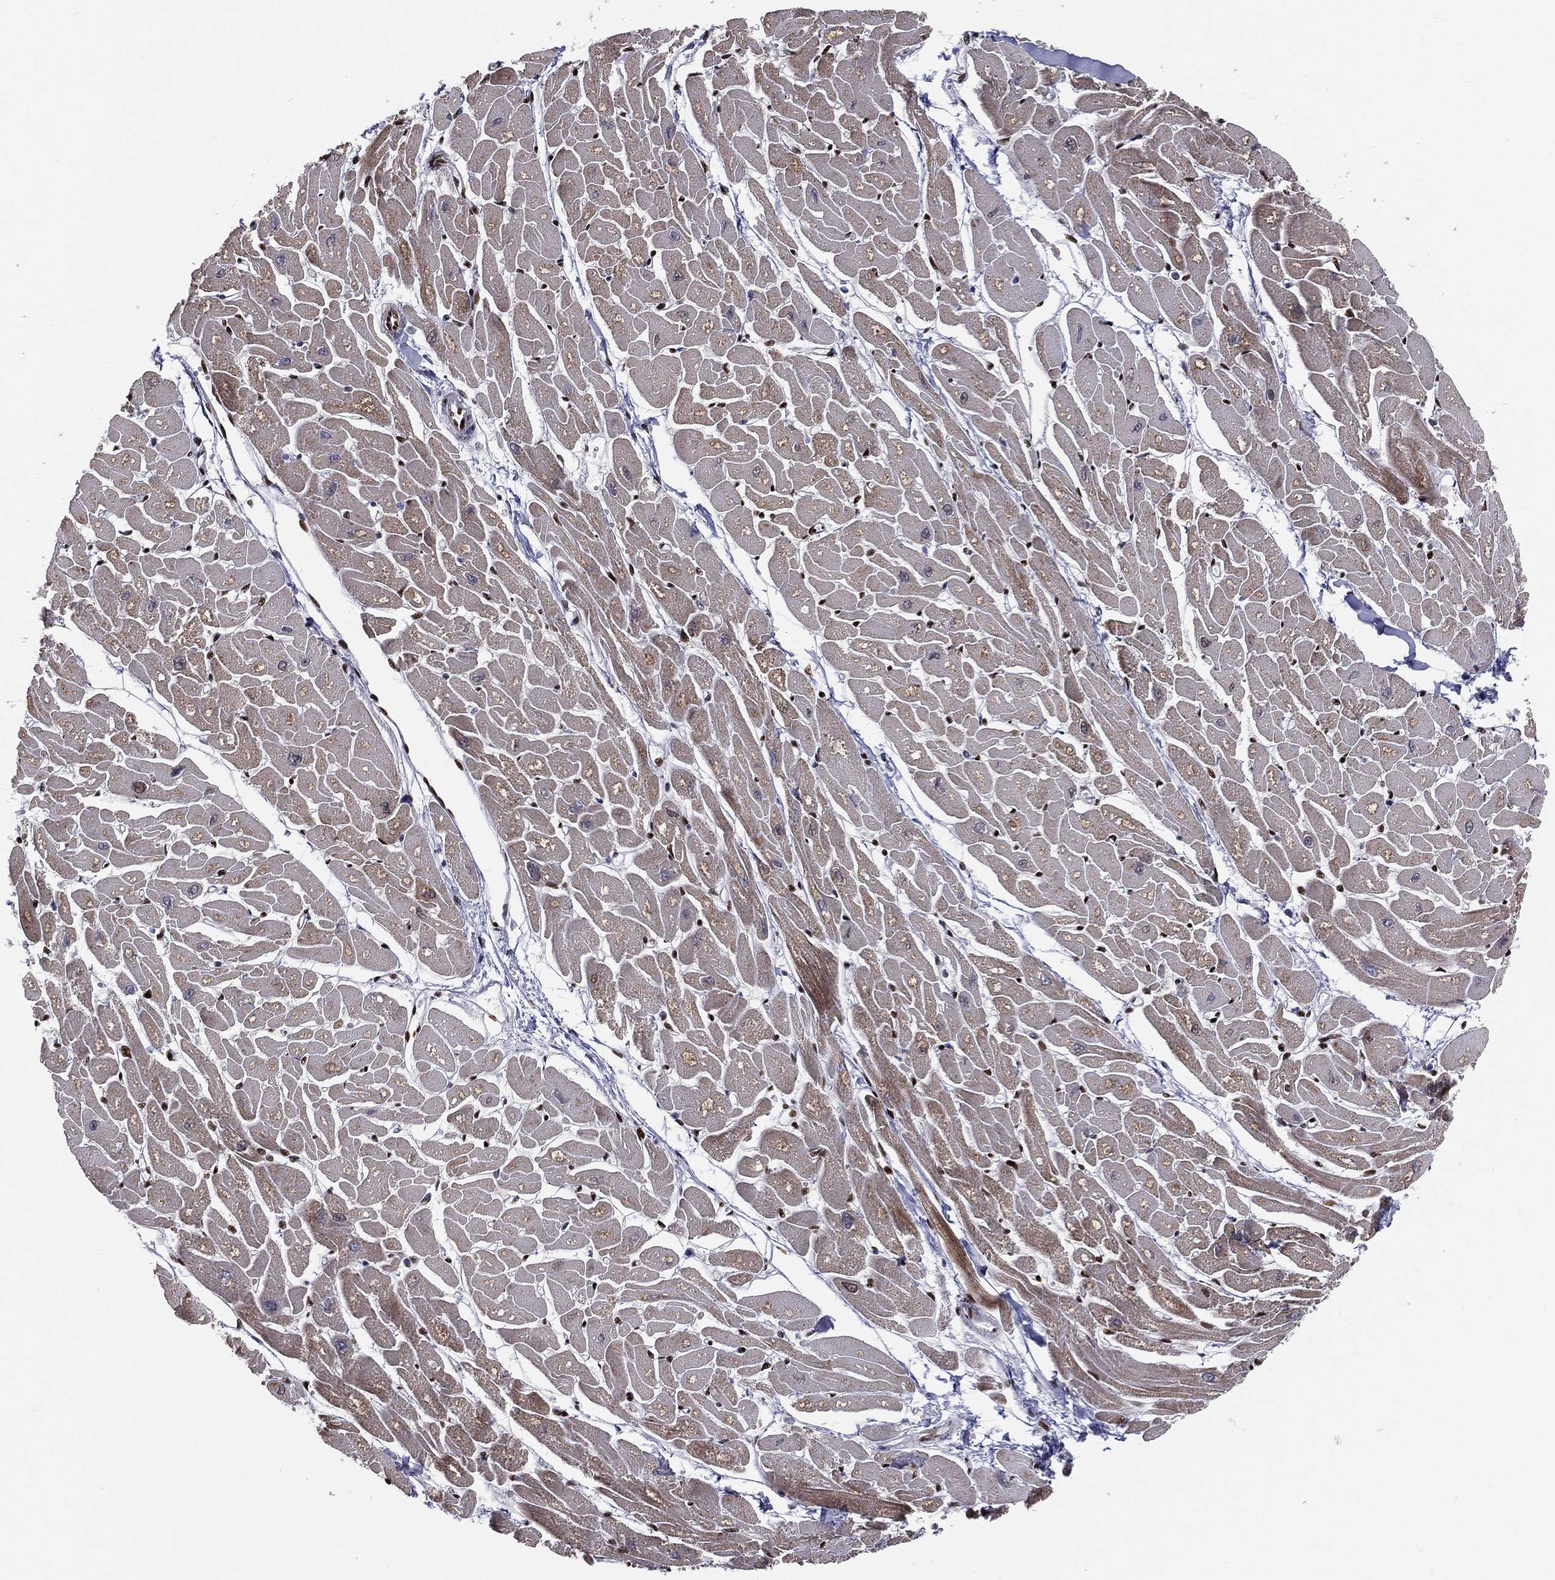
{"staining": {"intensity": "strong", "quantity": "25%-75%", "location": "cytoplasmic/membranous,nuclear"}, "tissue": "heart muscle", "cell_type": "Cardiomyocytes", "image_type": "normal", "snomed": [{"axis": "morphology", "description": "Normal tissue, NOS"}, {"axis": "topography", "description": "Heart"}], "caption": "DAB immunohistochemical staining of unremarkable heart muscle demonstrates strong cytoplasmic/membranous,nuclear protein expression in about 25%-75% of cardiomyocytes. (IHC, brightfield microscopy, high magnification).", "gene": "ZEB1", "patient": {"sex": "male", "age": 57}}